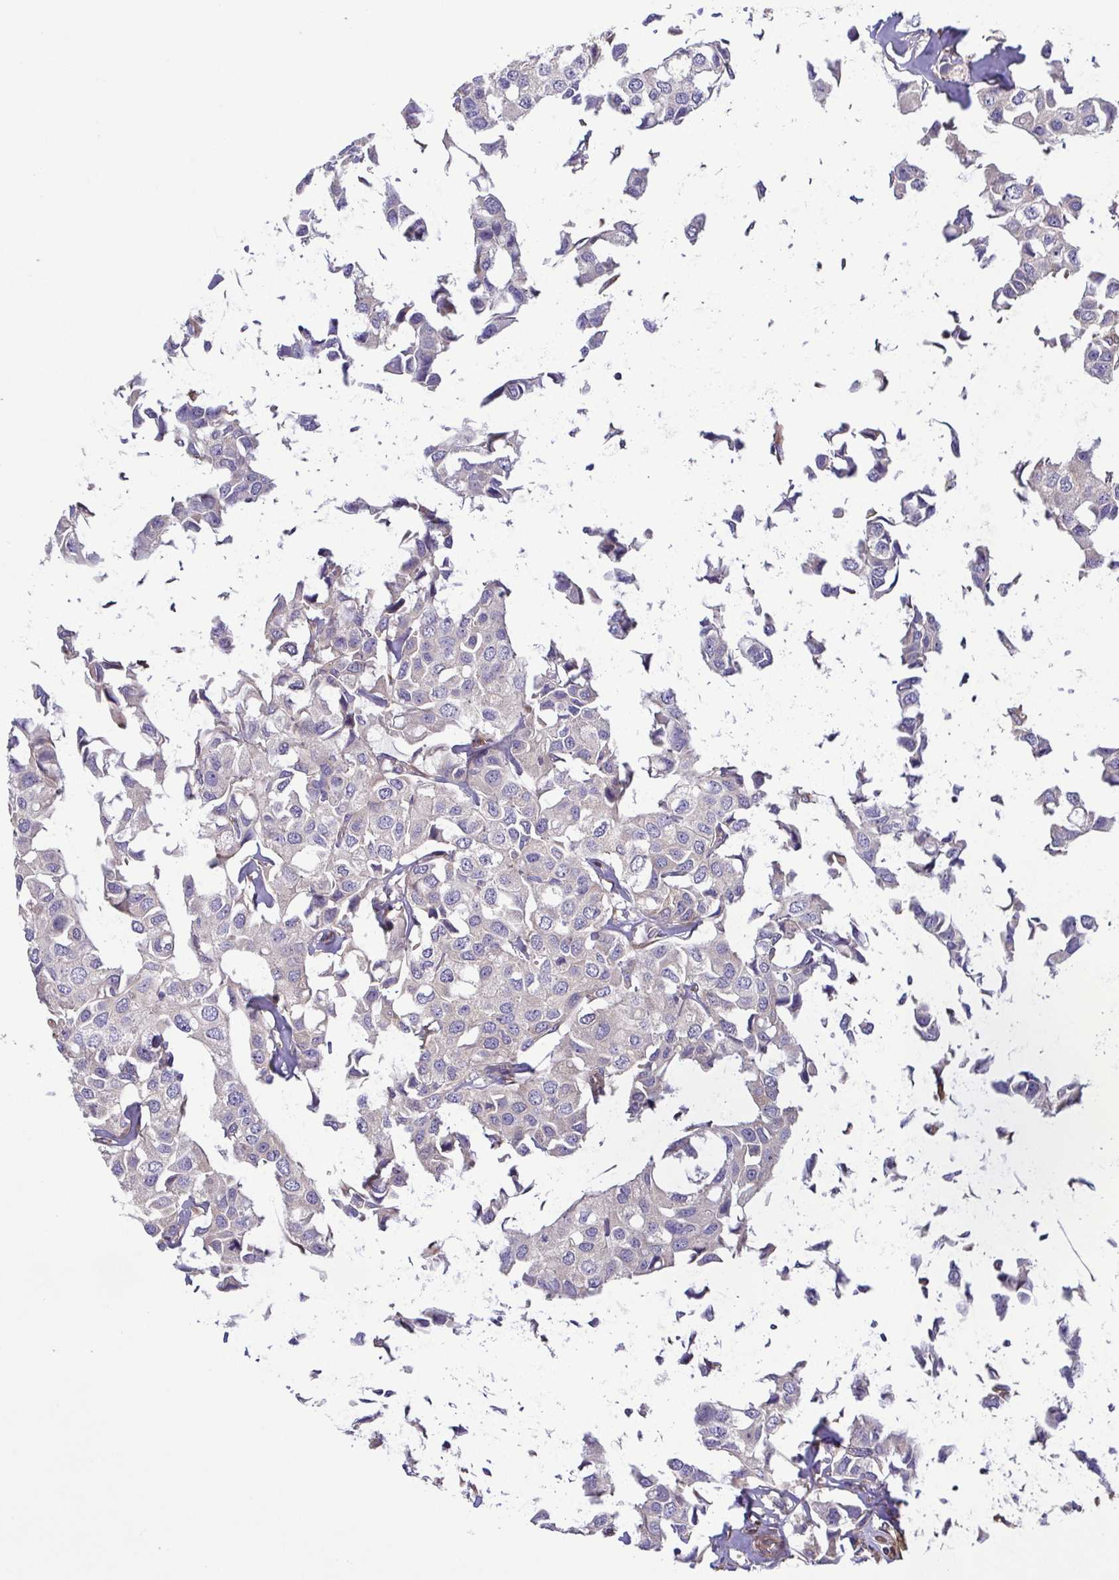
{"staining": {"intensity": "negative", "quantity": "none", "location": "none"}, "tissue": "breast cancer", "cell_type": "Tumor cells", "image_type": "cancer", "snomed": [{"axis": "morphology", "description": "Duct carcinoma"}, {"axis": "topography", "description": "Breast"}], "caption": "Histopathology image shows no protein staining in tumor cells of breast cancer tissue. (DAB immunohistochemistry, high magnification).", "gene": "LMF2", "patient": {"sex": "female", "age": 80}}